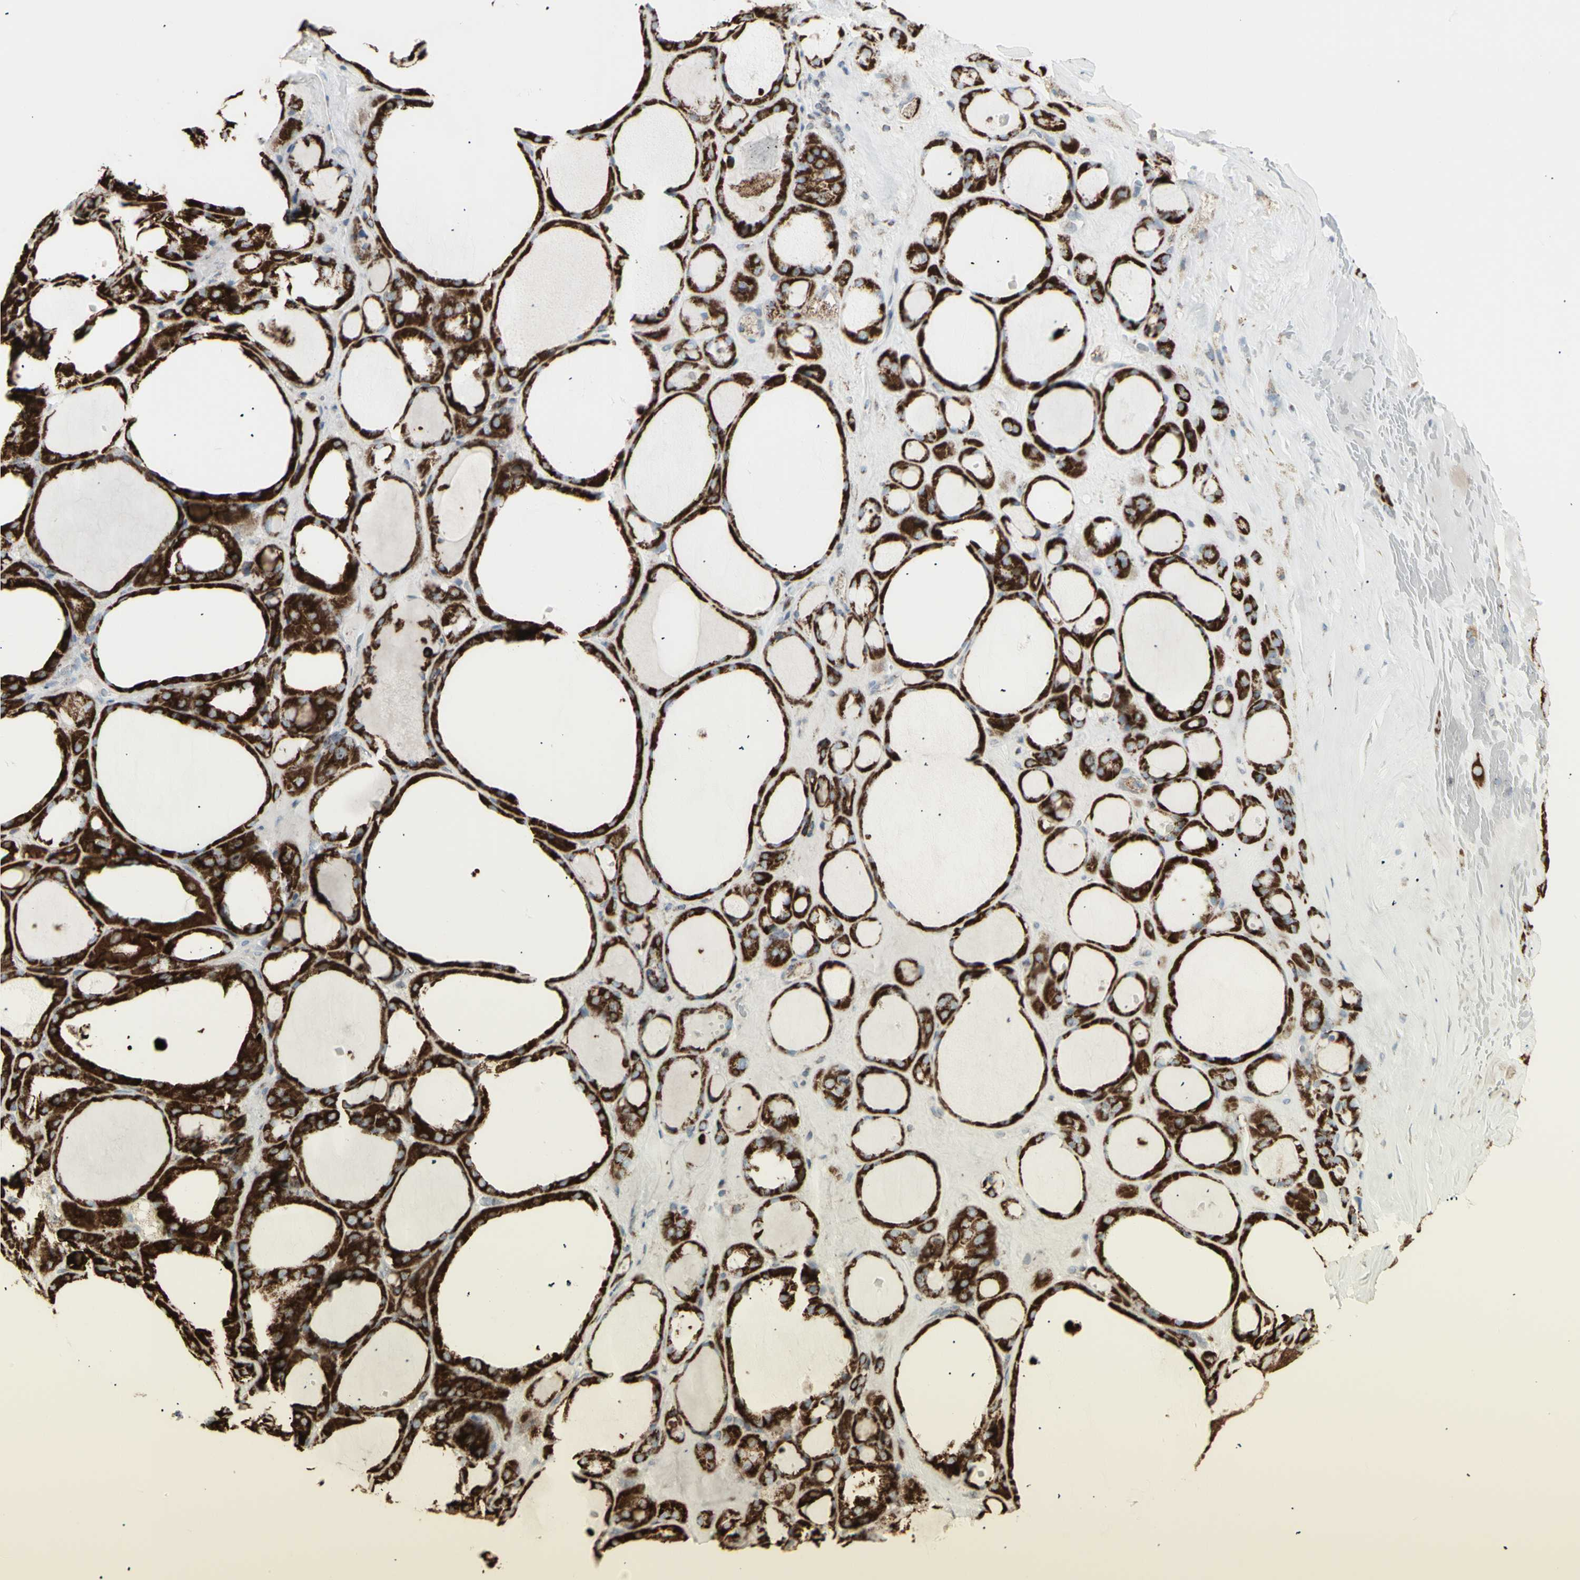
{"staining": {"intensity": "strong", "quantity": ">75%", "location": "cytoplasmic/membranous"}, "tissue": "thyroid gland", "cell_type": "Glandular cells", "image_type": "normal", "snomed": [{"axis": "morphology", "description": "Normal tissue, NOS"}, {"axis": "morphology", "description": "Carcinoma, NOS"}, {"axis": "topography", "description": "Thyroid gland"}], "caption": "Immunohistochemical staining of benign human thyroid gland shows >75% levels of strong cytoplasmic/membranous protein staining in approximately >75% of glandular cells. (brown staining indicates protein expression, while blue staining denotes nuclei).", "gene": "PLGRKT", "patient": {"sex": "female", "age": 86}}